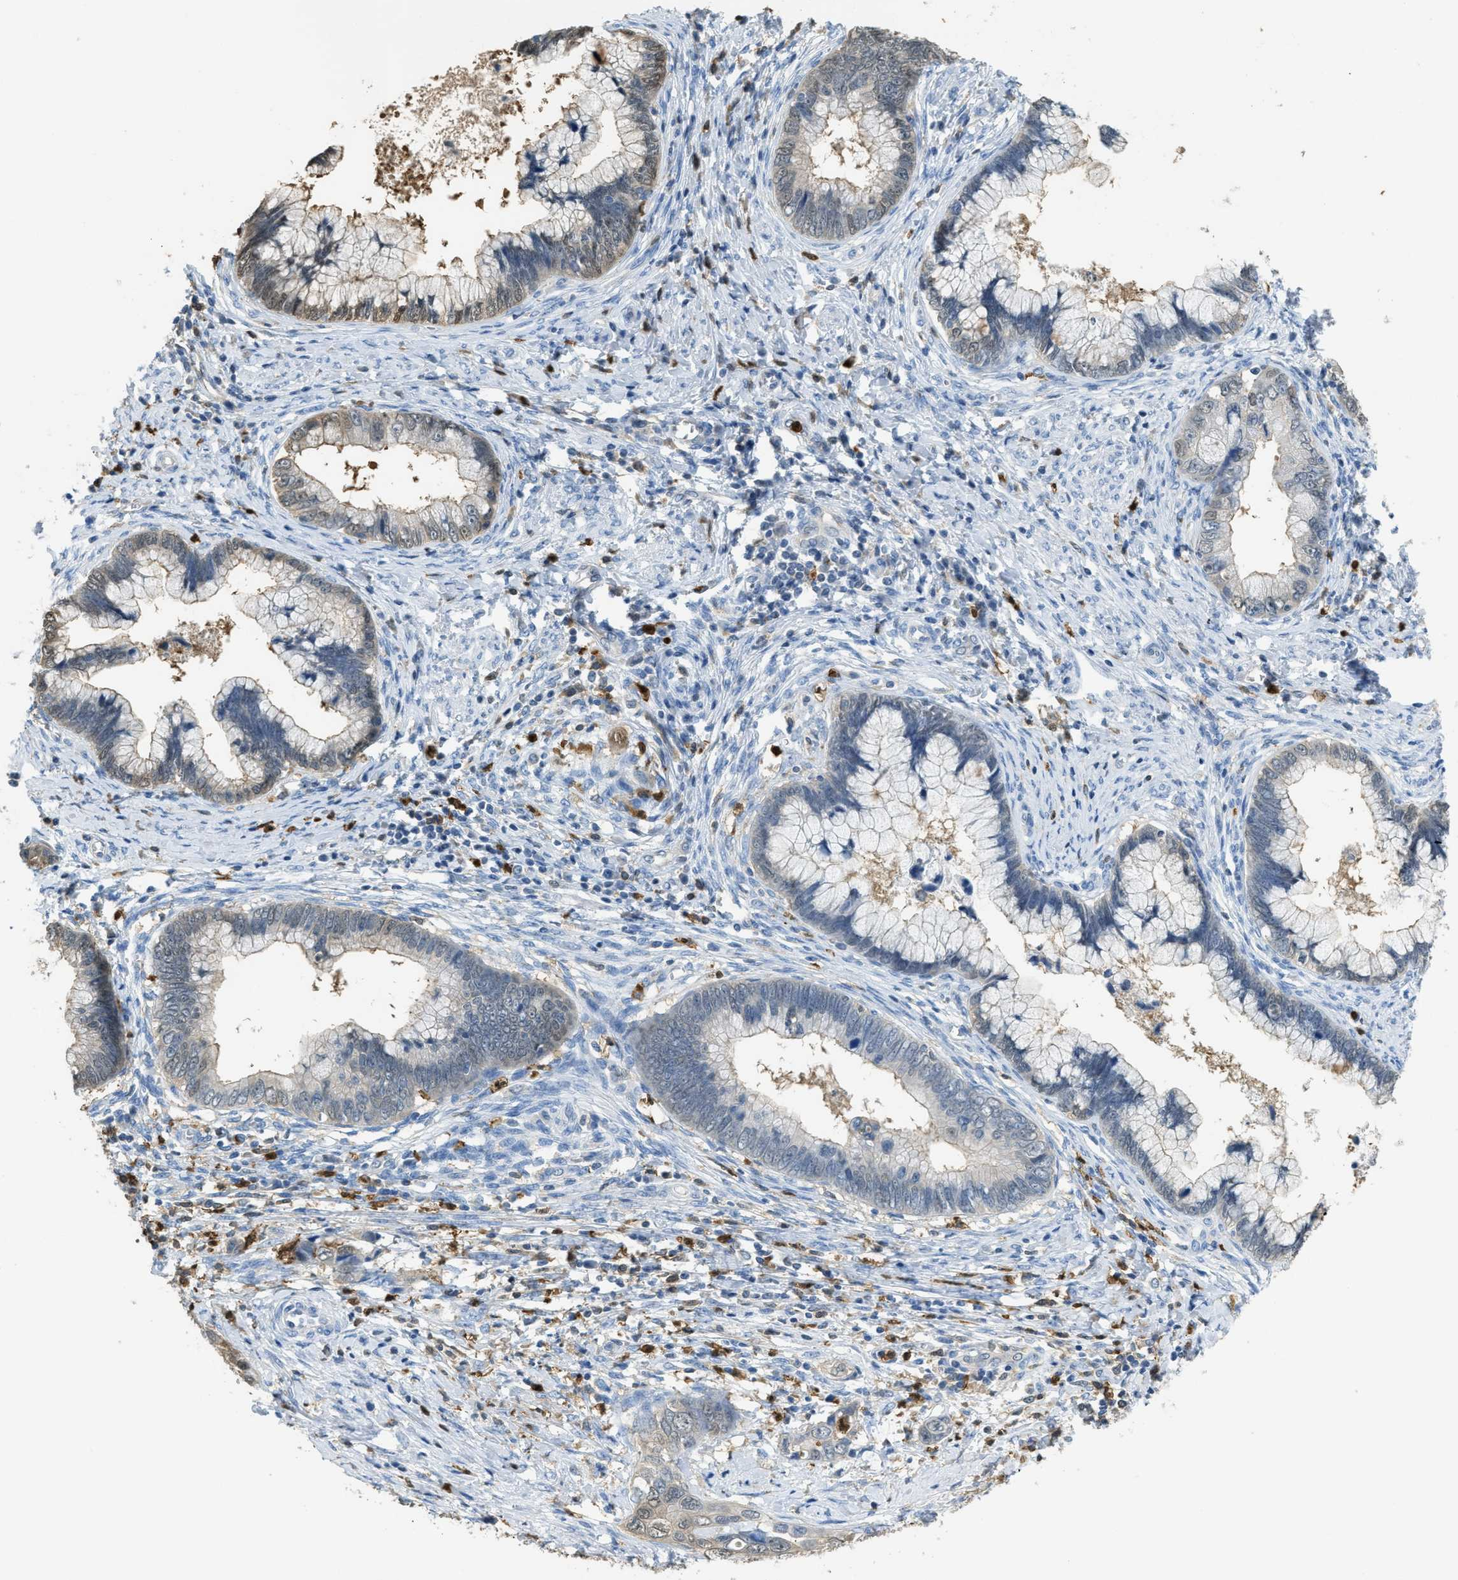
{"staining": {"intensity": "weak", "quantity": "<25%", "location": "cytoplasmic/membranous,nuclear"}, "tissue": "cervical cancer", "cell_type": "Tumor cells", "image_type": "cancer", "snomed": [{"axis": "morphology", "description": "Adenocarcinoma, NOS"}, {"axis": "topography", "description": "Cervix"}], "caption": "IHC micrograph of cervical cancer stained for a protein (brown), which exhibits no expression in tumor cells.", "gene": "SERPINB1", "patient": {"sex": "female", "age": 44}}